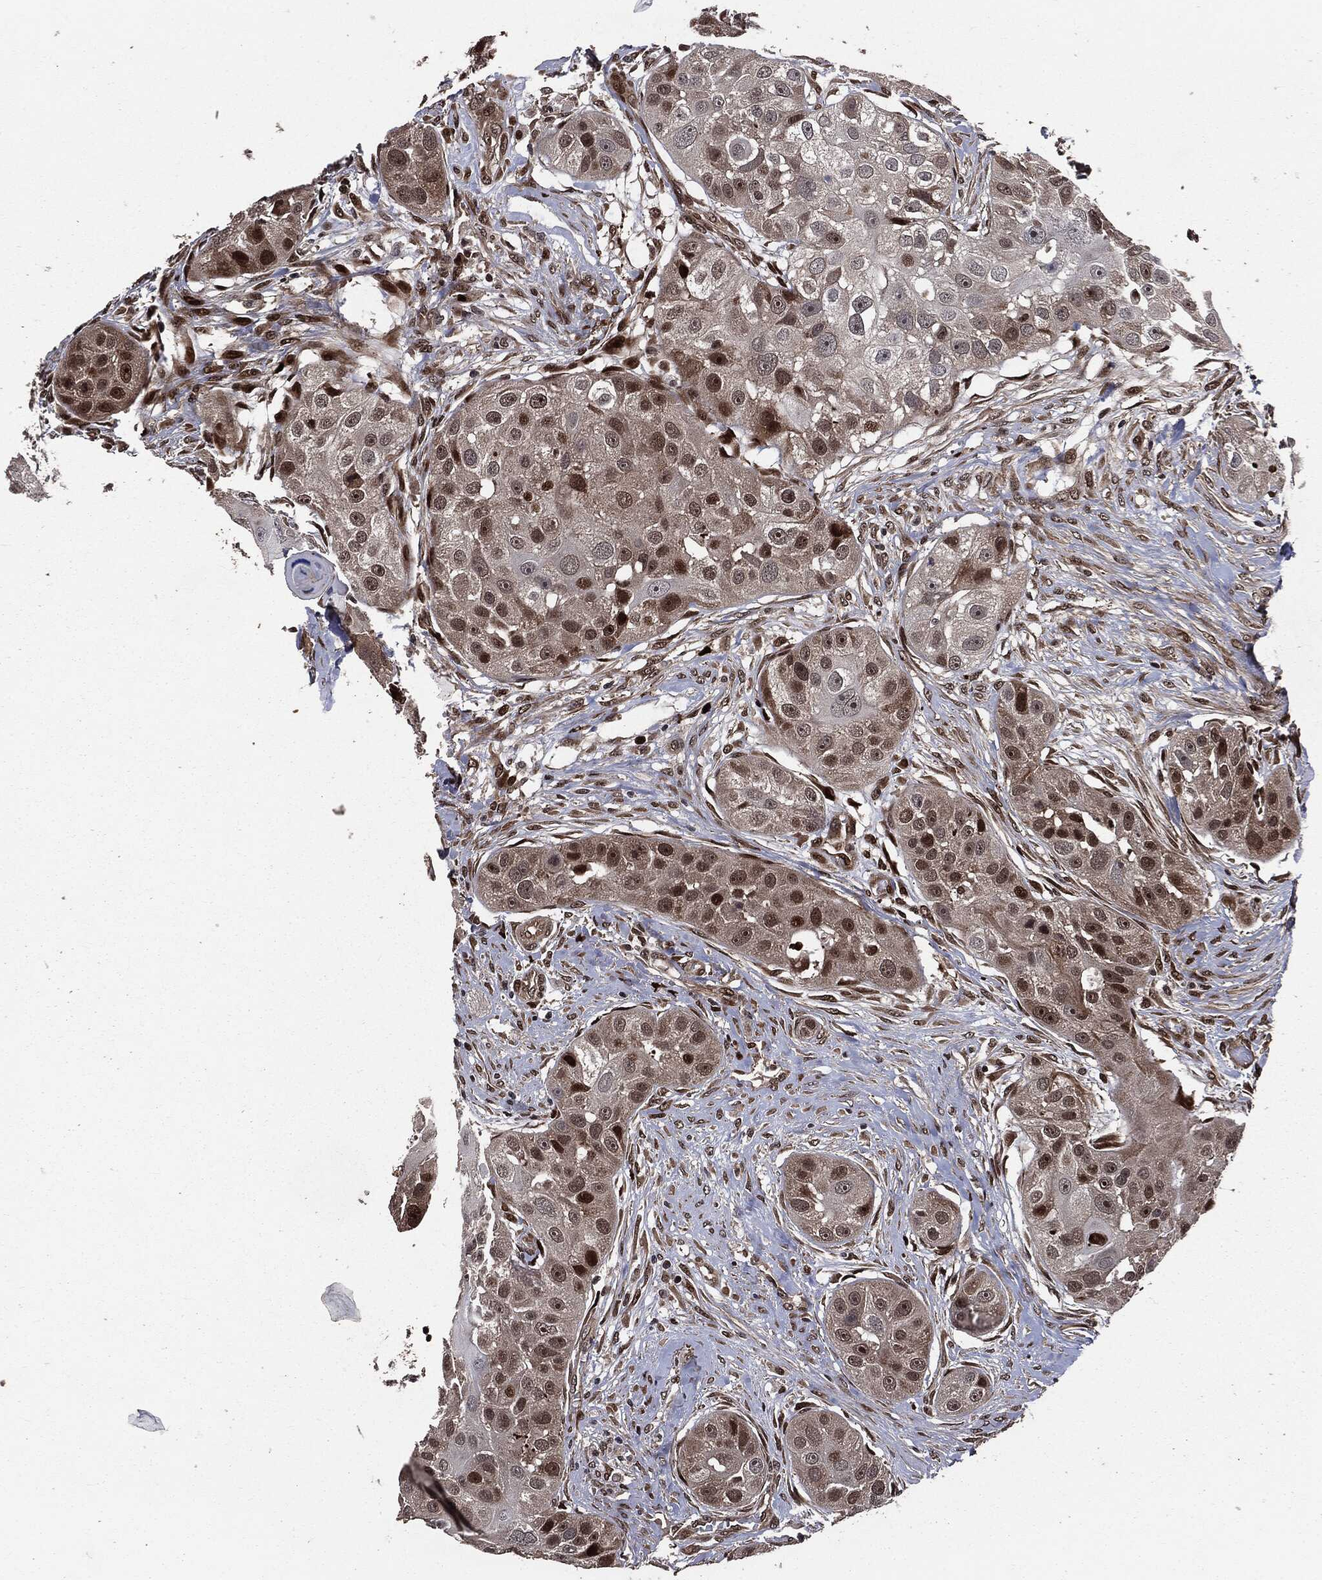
{"staining": {"intensity": "strong", "quantity": "<25%", "location": "cytoplasmic/membranous,nuclear"}, "tissue": "head and neck cancer", "cell_type": "Tumor cells", "image_type": "cancer", "snomed": [{"axis": "morphology", "description": "Normal tissue, NOS"}, {"axis": "morphology", "description": "Squamous cell carcinoma, NOS"}, {"axis": "topography", "description": "Skeletal muscle"}, {"axis": "topography", "description": "Head-Neck"}], "caption": "A high-resolution photomicrograph shows IHC staining of head and neck squamous cell carcinoma, which displays strong cytoplasmic/membranous and nuclear staining in approximately <25% of tumor cells. (DAB (3,3'-diaminobenzidine) IHC, brown staining for protein, blue staining for nuclei).", "gene": "SMAD4", "patient": {"sex": "male", "age": 51}}